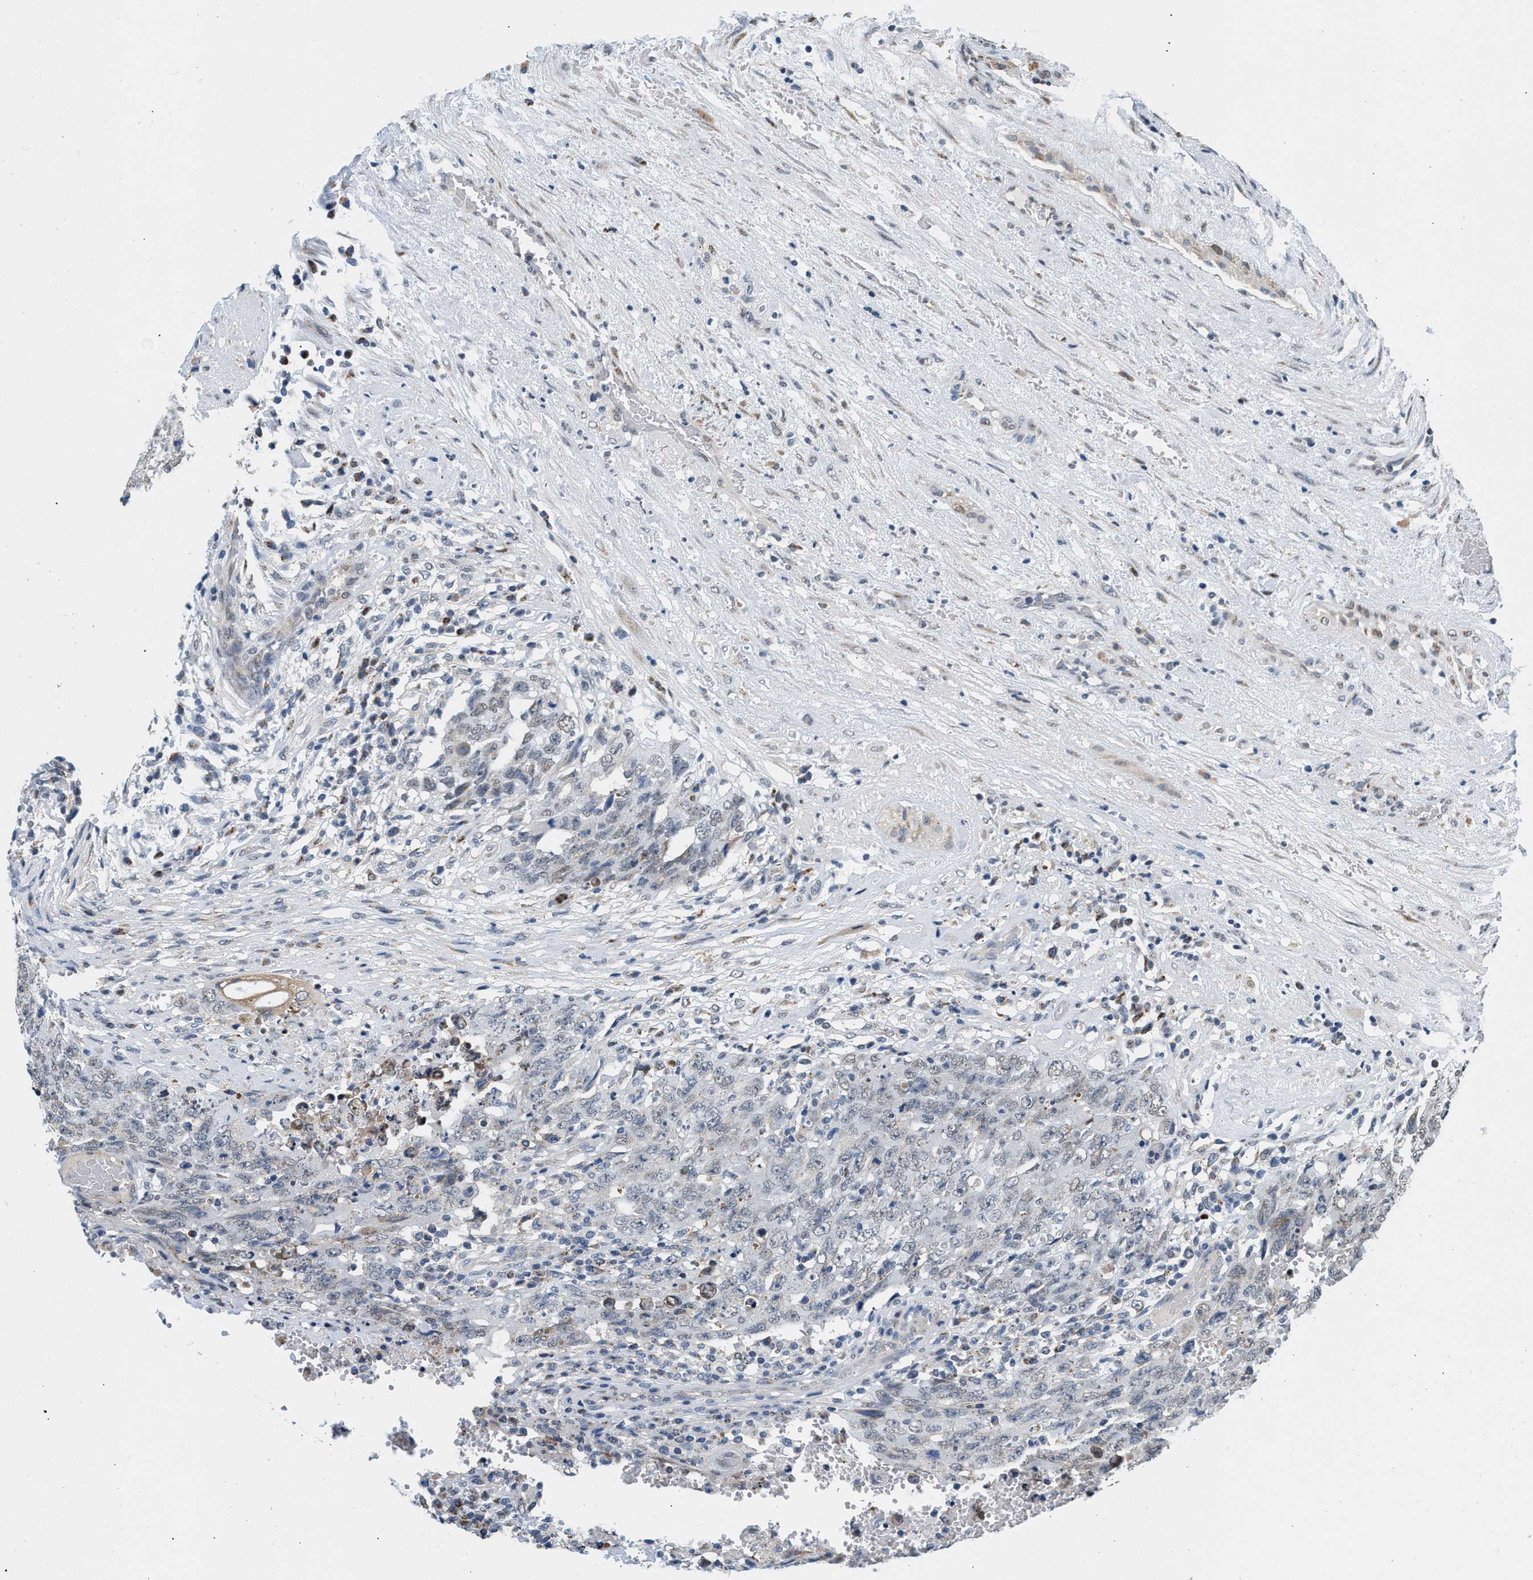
{"staining": {"intensity": "negative", "quantity": "none", "location": "none"}, "tissue": "testis cancer", "cell_type": "Tumor cells", "image_type": "cancer", "snomed": [{"axis": "morphology", "description": "Carcinoma, Embryonal, NOS"}, {"axis": "topography", "description": "Testis"}], "caption": "Immunohistochemical staining of human embryonal carcinoma (testis) reveals no significant positivity in tumor cells.", "gene": "KCNMB2", "patient": {"sex": "male", "age": 26}}